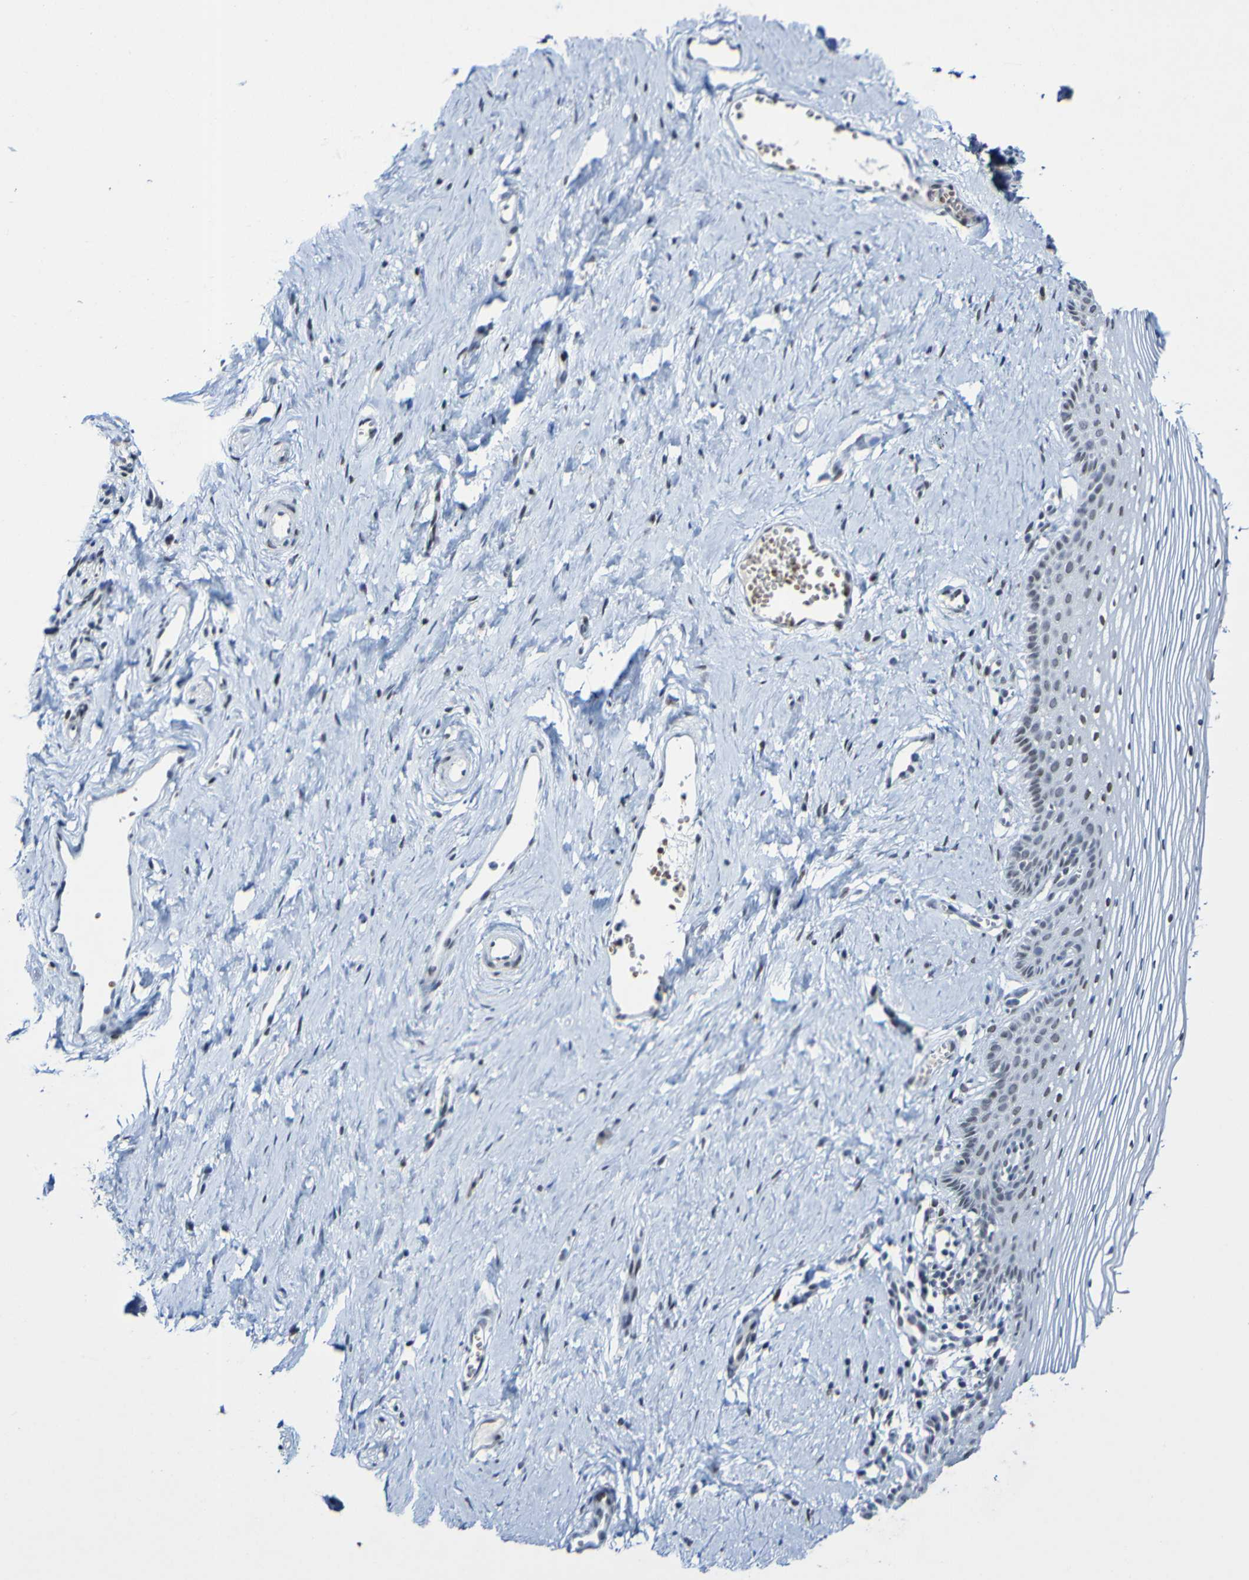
{"staining": {"intensity": "weak", "quantity": "<25%", "location": "nuclear"}, "tissue": "vagina", "cell_type": "Squamous epithelial cells", "image_type": "normal", "snomed": [{"axis": "morphology", "description": "Normal tissue, NOS"}, {"axis": "topography", "description": "Vagina"}], "caption": "DAB (3,3'-diaminobenzidine) immunohistochemical staining of benign human vagina demonstrates no significant expression in squamous epithelial cells.", "gene": "PCGF1", "patient": {"sex": "female", "age": 32}}